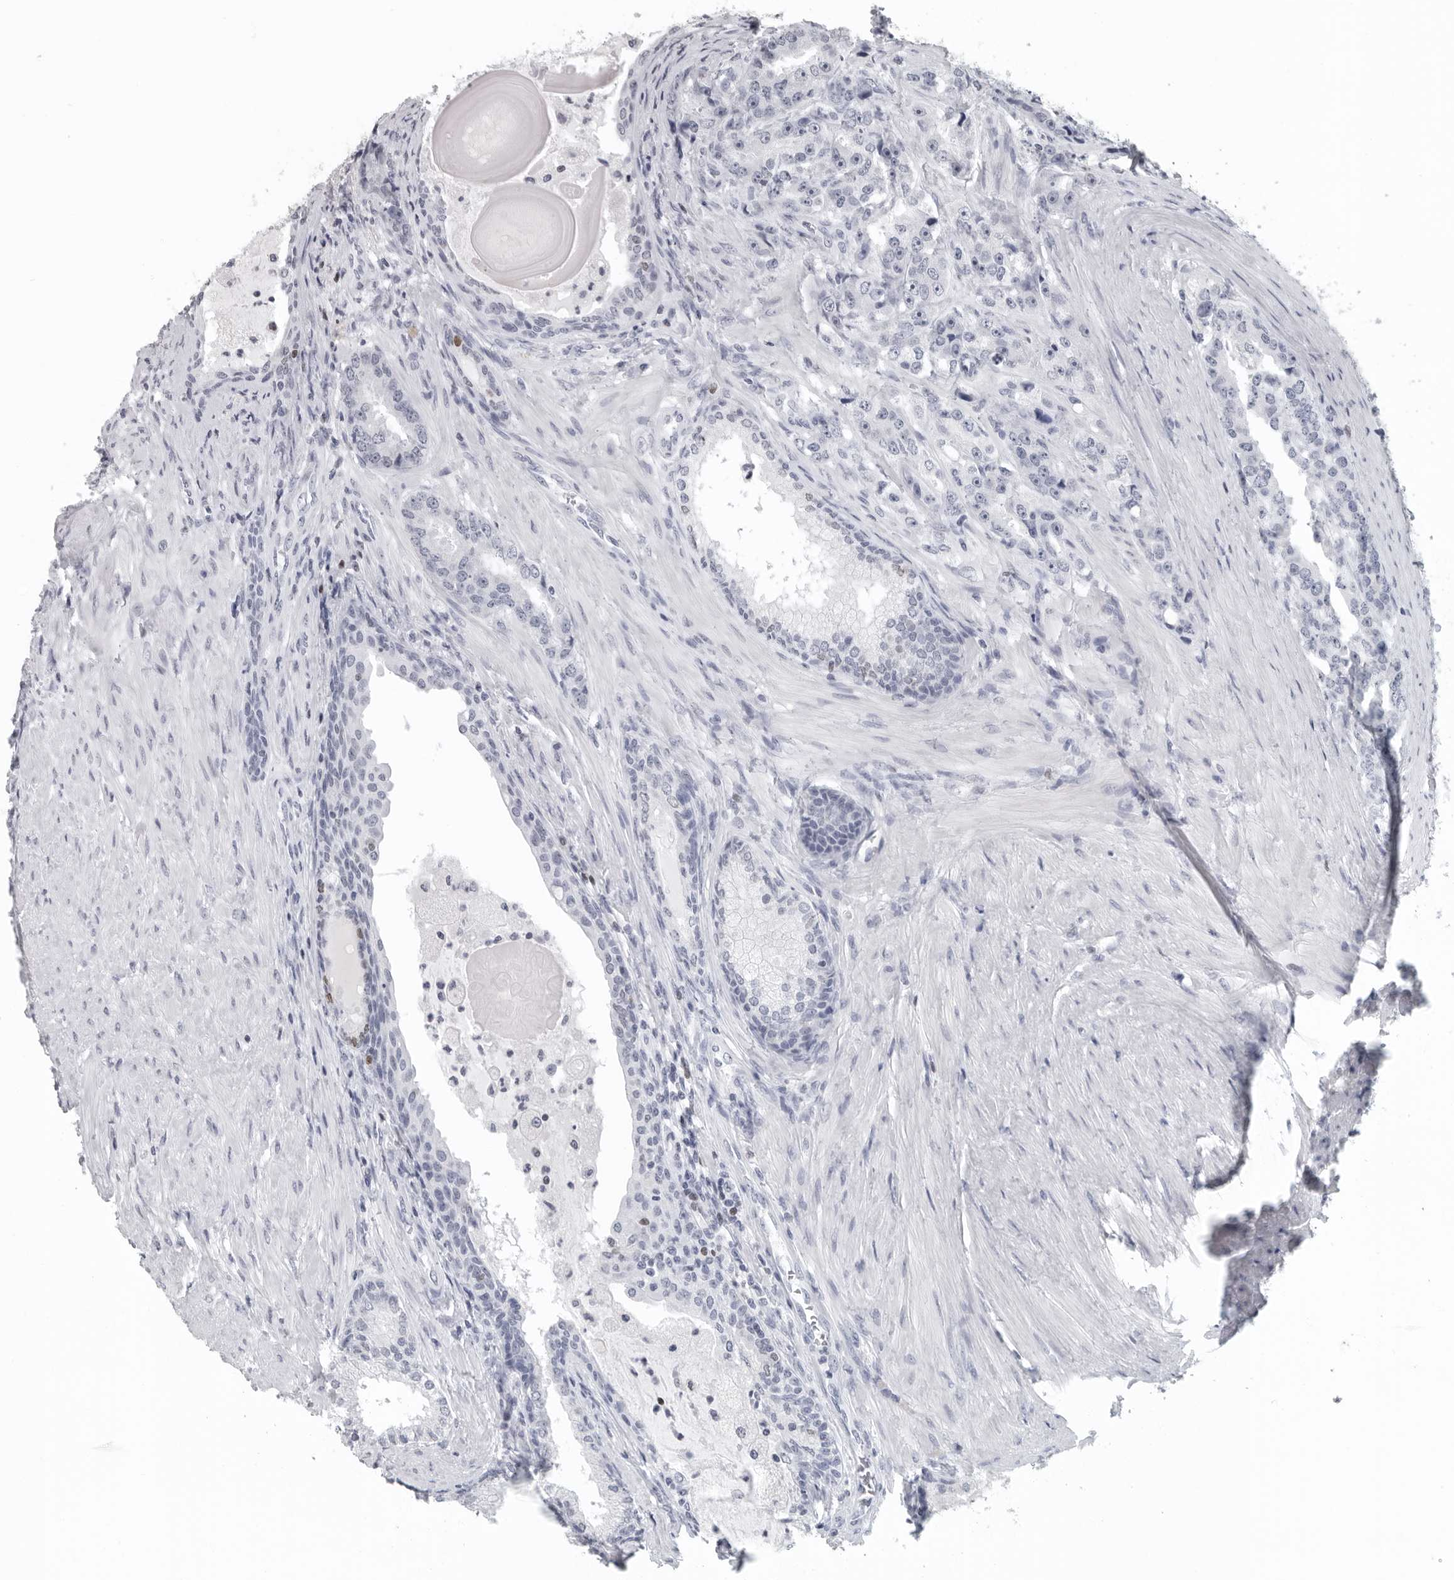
{"staining": {"intensity": "negative", "quantity": "none", "location": "none"}, "tissue": "prostate cancer", "cell_type": "Tumor cells", "image_type": "cancer", "snomed": [{"axis": "morphology", "description": "Adenocarcinoma, High grade"}, {"axis": "topography", "description": "Prostate"}], "caption": "DAB immunohistochemical staining of prostate high-grade adenocarcinoma reveals no significant expression in tumor cells. Brightfield microscopy of immunohistochemistry (IHC) stained with DAB (3,3'-diaminobenzidine) (brown) and hematoxylin (blue), captured at high magnification.", "gene": "SATB2", "patient": {"sex": "male", "age": 60}}